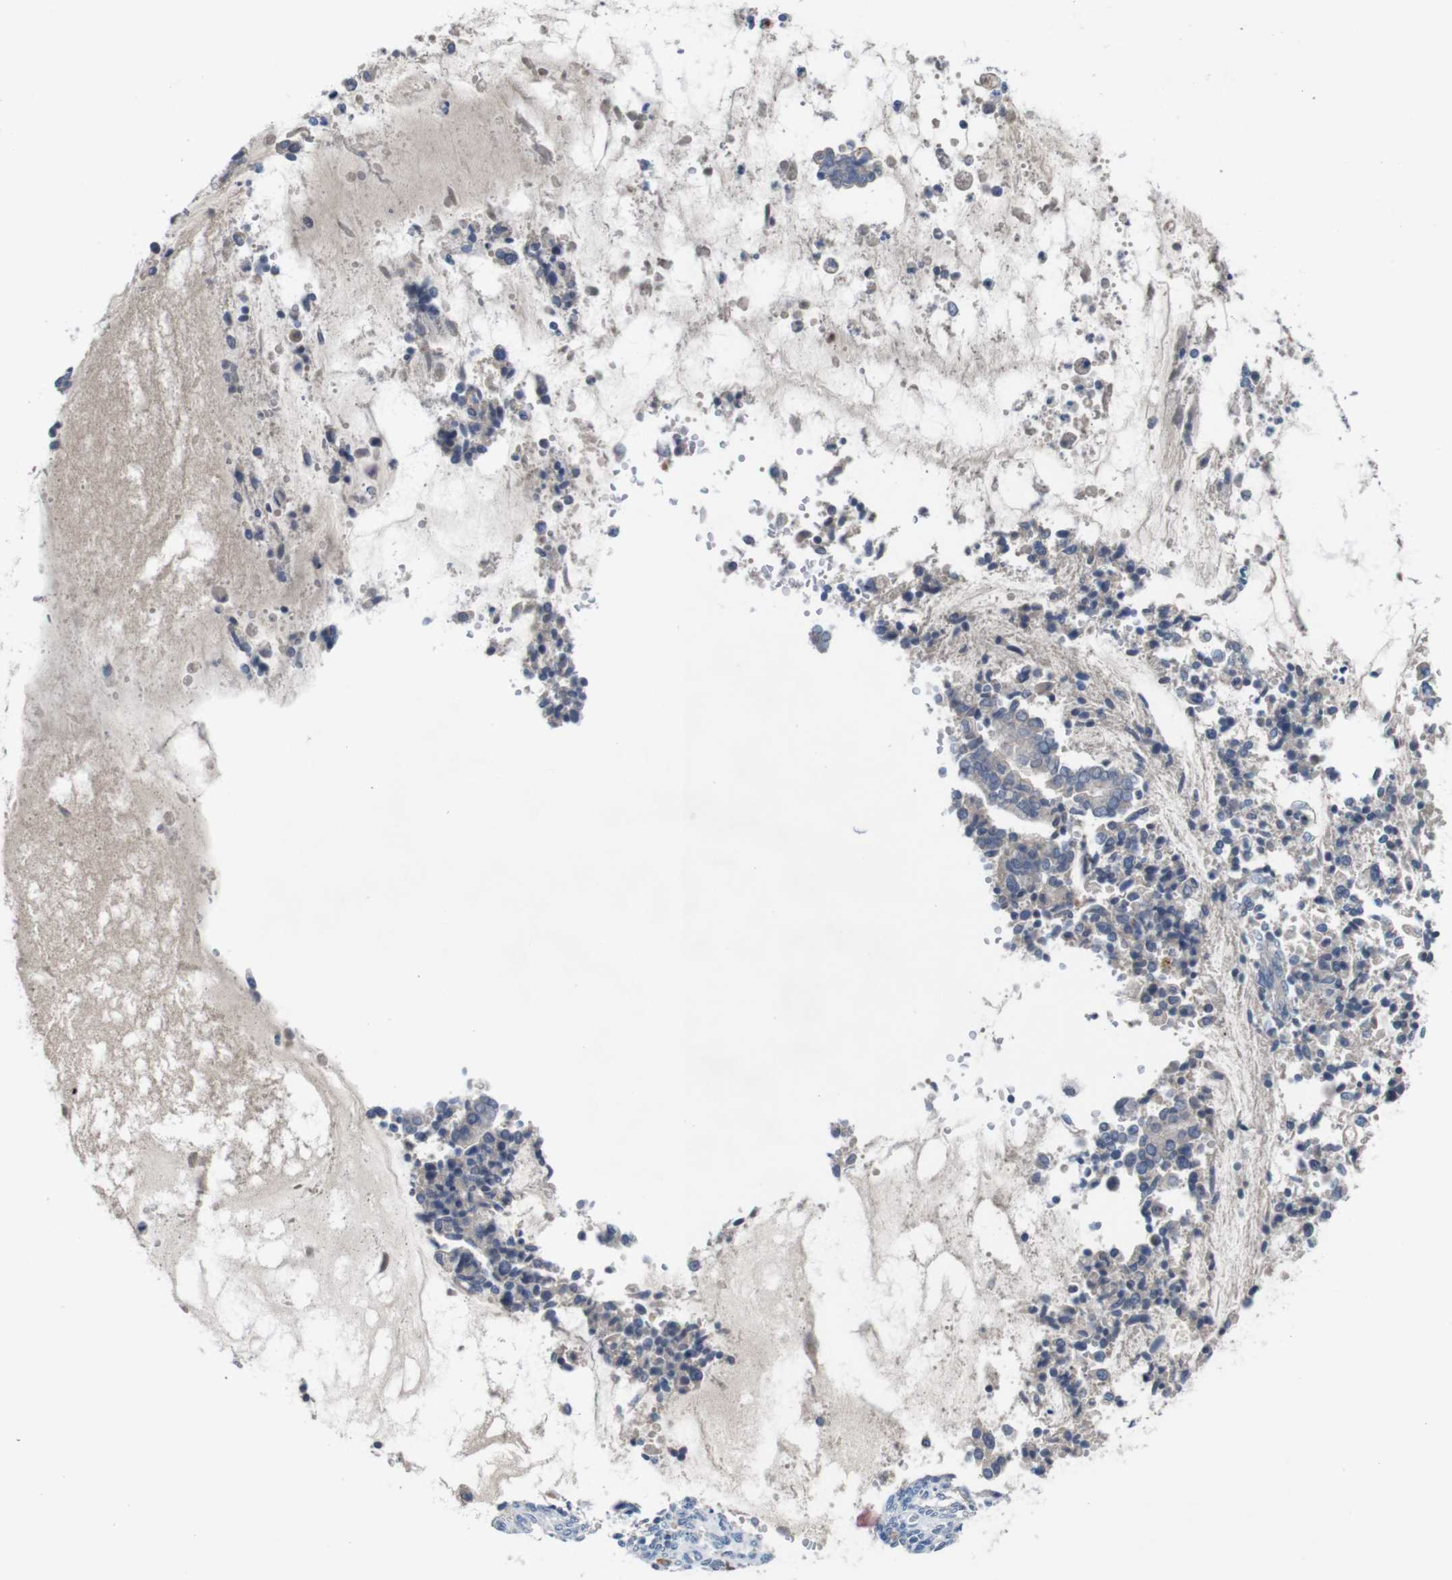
{"staining": {"intensity": "negative", "quantity": "none", "location": "none"}, "tissue": "cervical cancer", "cell_type": "Tumor cells", "image_type": "cancer", "snomed": [{"axis": "morphology", "description": "Adenocarcinoma, NOS"}, {"axis": "topography", "description": "Cervix"}], "caption": "Immunohistochemical staining of adenocarcinoma (cervical) reveals no significant expression in tumor cells.", "gene": "SLC2A8", "patient": {"sex": "female", "age": 44}}